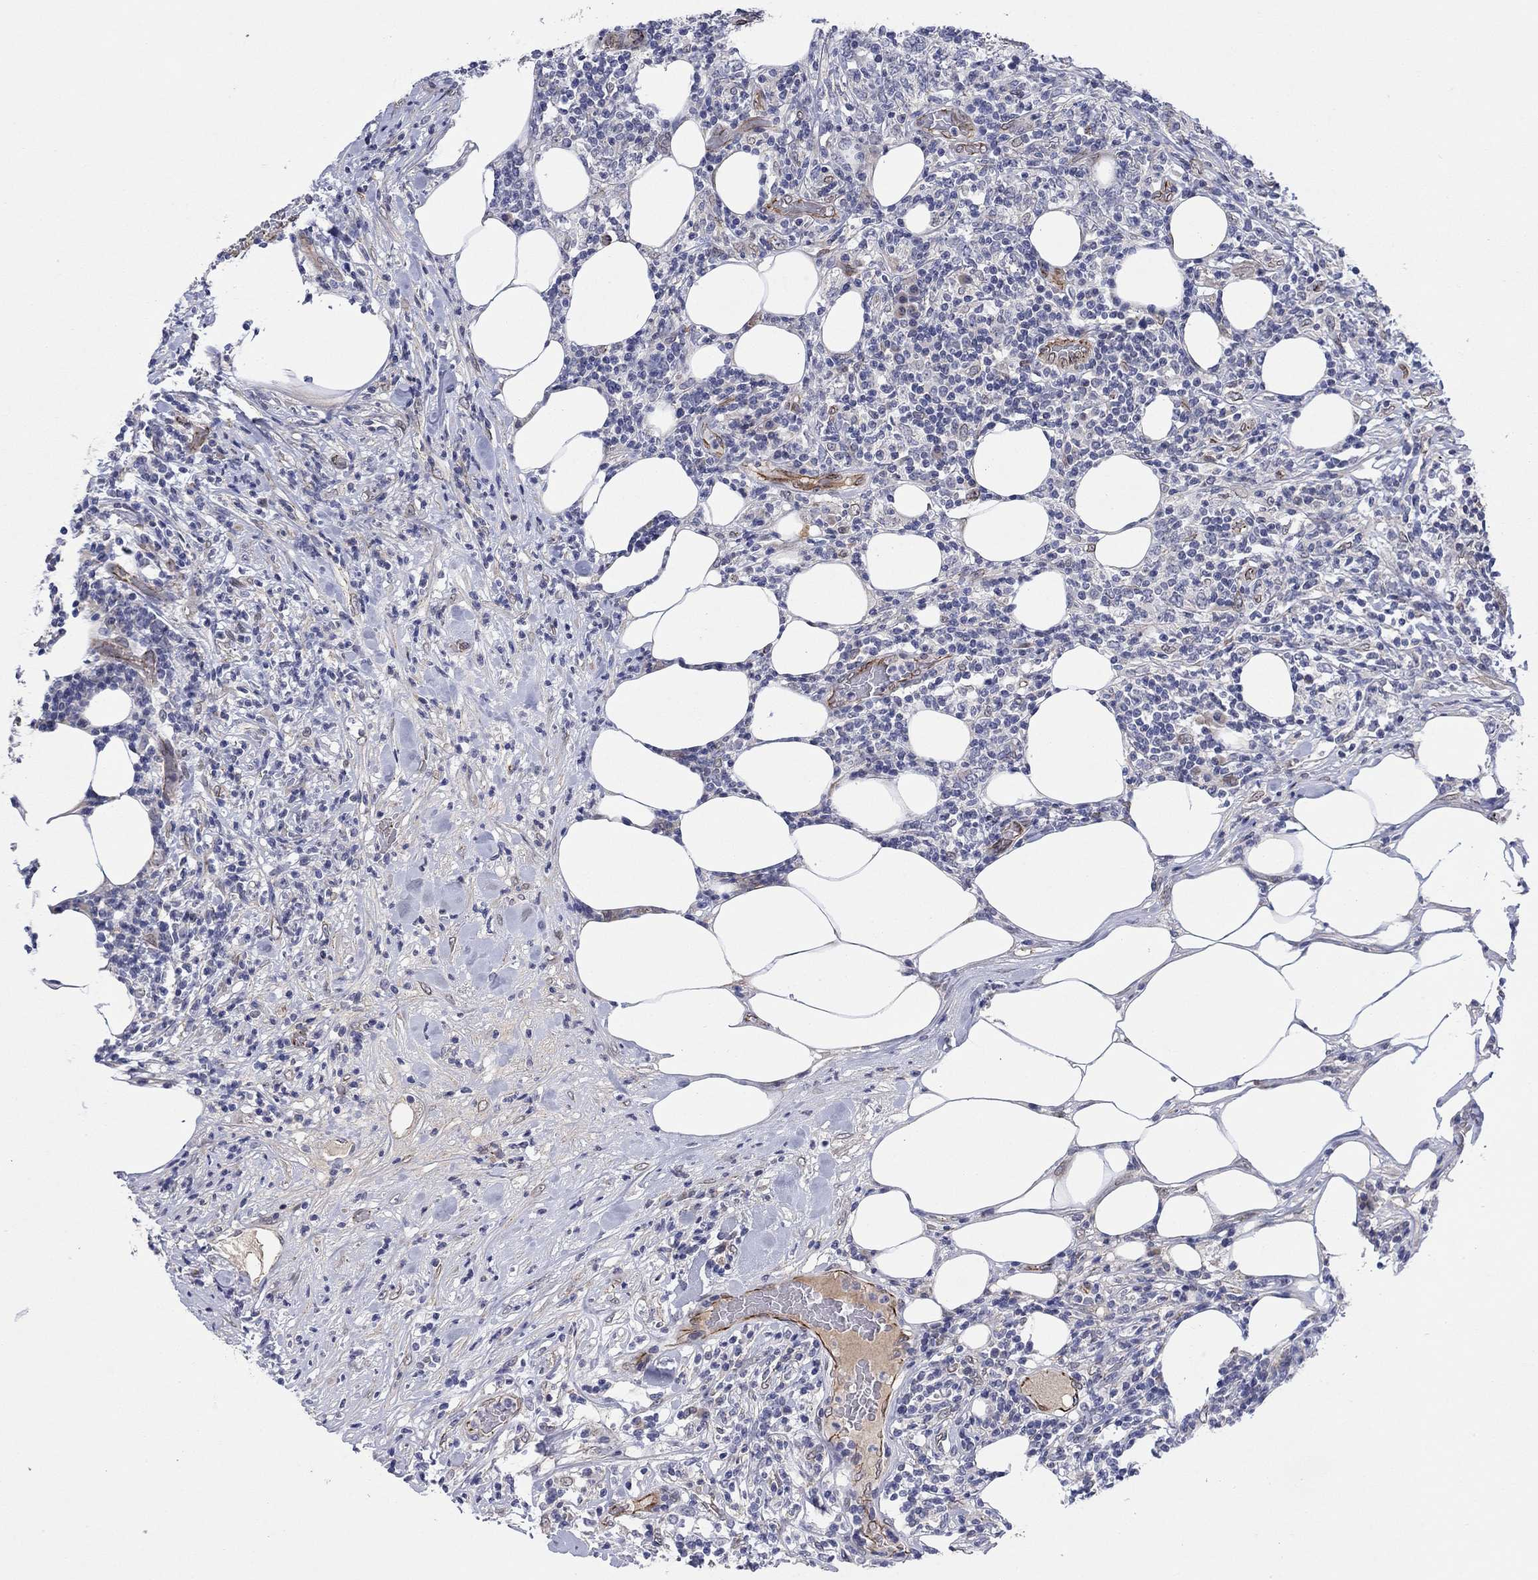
{"staining": {"intensity": "negative", "quantity": "none", "location": "none"}, "tissue": "lymphoma", "cell_type": "Tumor cells", "image_type": "cancer", "snomed": [{"axis": "morphology", "description": "Malignant lymphoma, non-Hodgkin's type, High grade"}, {"axis": "topography", "description": "Lymph node"}], "caption": "This micrograph is of high-grade malignant lymphoma, non-Hodgkin's type stained with IHC to label a protein in brown with the nuclei are counter-stained blue. There is no expression in tumor cells.", "gene": "EMC9", "patient": {"sex": "female", "age": 84}}